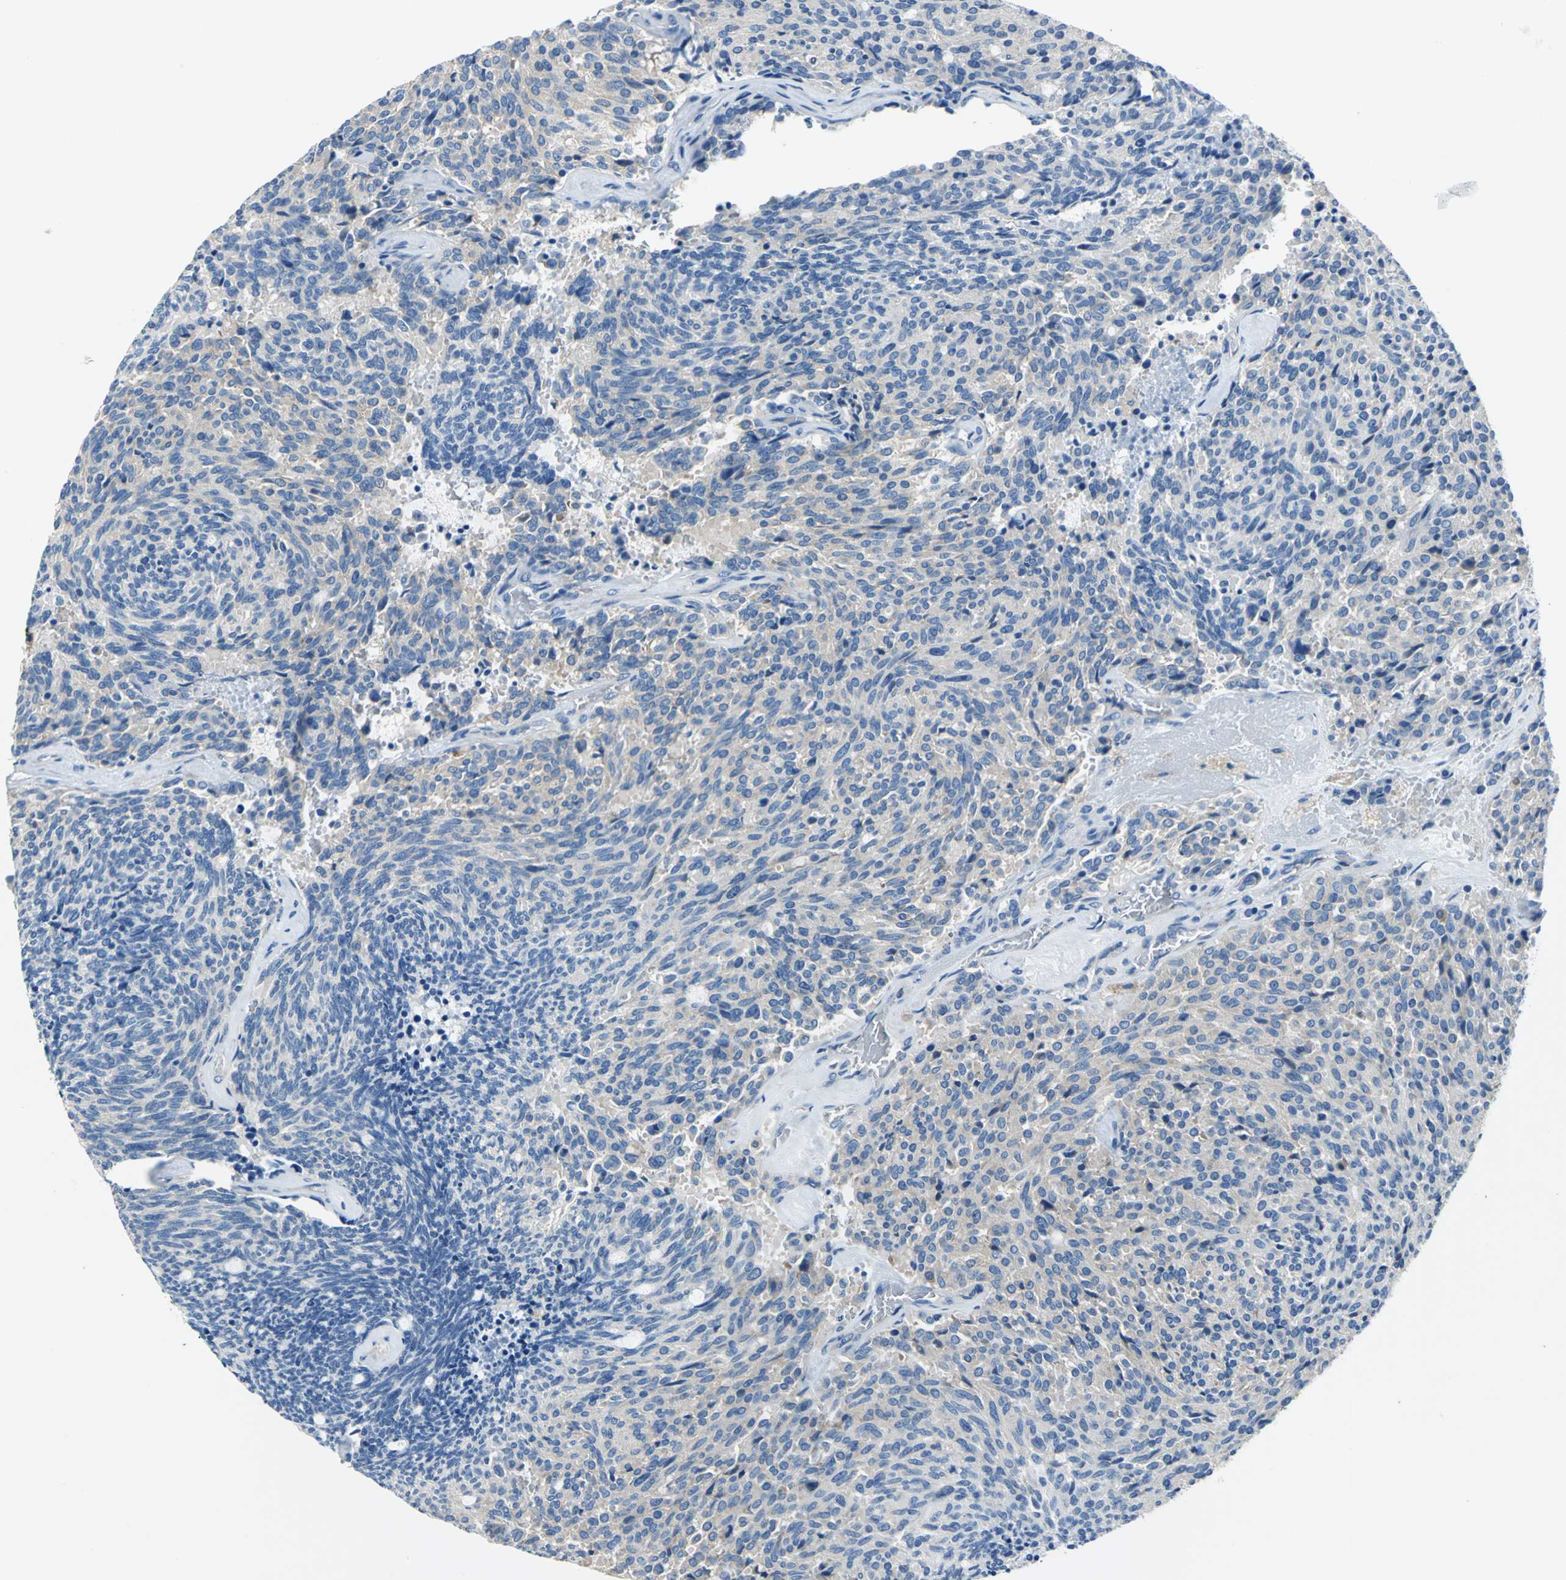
{"staining": {"intensity": "weak", "quantity": "<25%", "location": "cytoplasmic/membranous"}, "tissue": "carcinoid", "cell_type": "Tumor cells", "image_type": "cancer", "snomed": [{"axis": "morphology", "description": "Carcinoid, malignant, NOS"}, {"axis": "topography", "description": "Pancreas"}], "caption": "Immunohistochemistry image of human malignant carcinoid stained for a protein (brown), which reveals no positivity in tumor cells. The staining was performed using DAB (3,3'-diaminobenzidine) to visualize the protein expression in brown, while the nuclei were stained in blue with hematoxylin (Magnification: 20x).", "gene": "TRIM25", "patient": {"sex": "female", "age": 54}}